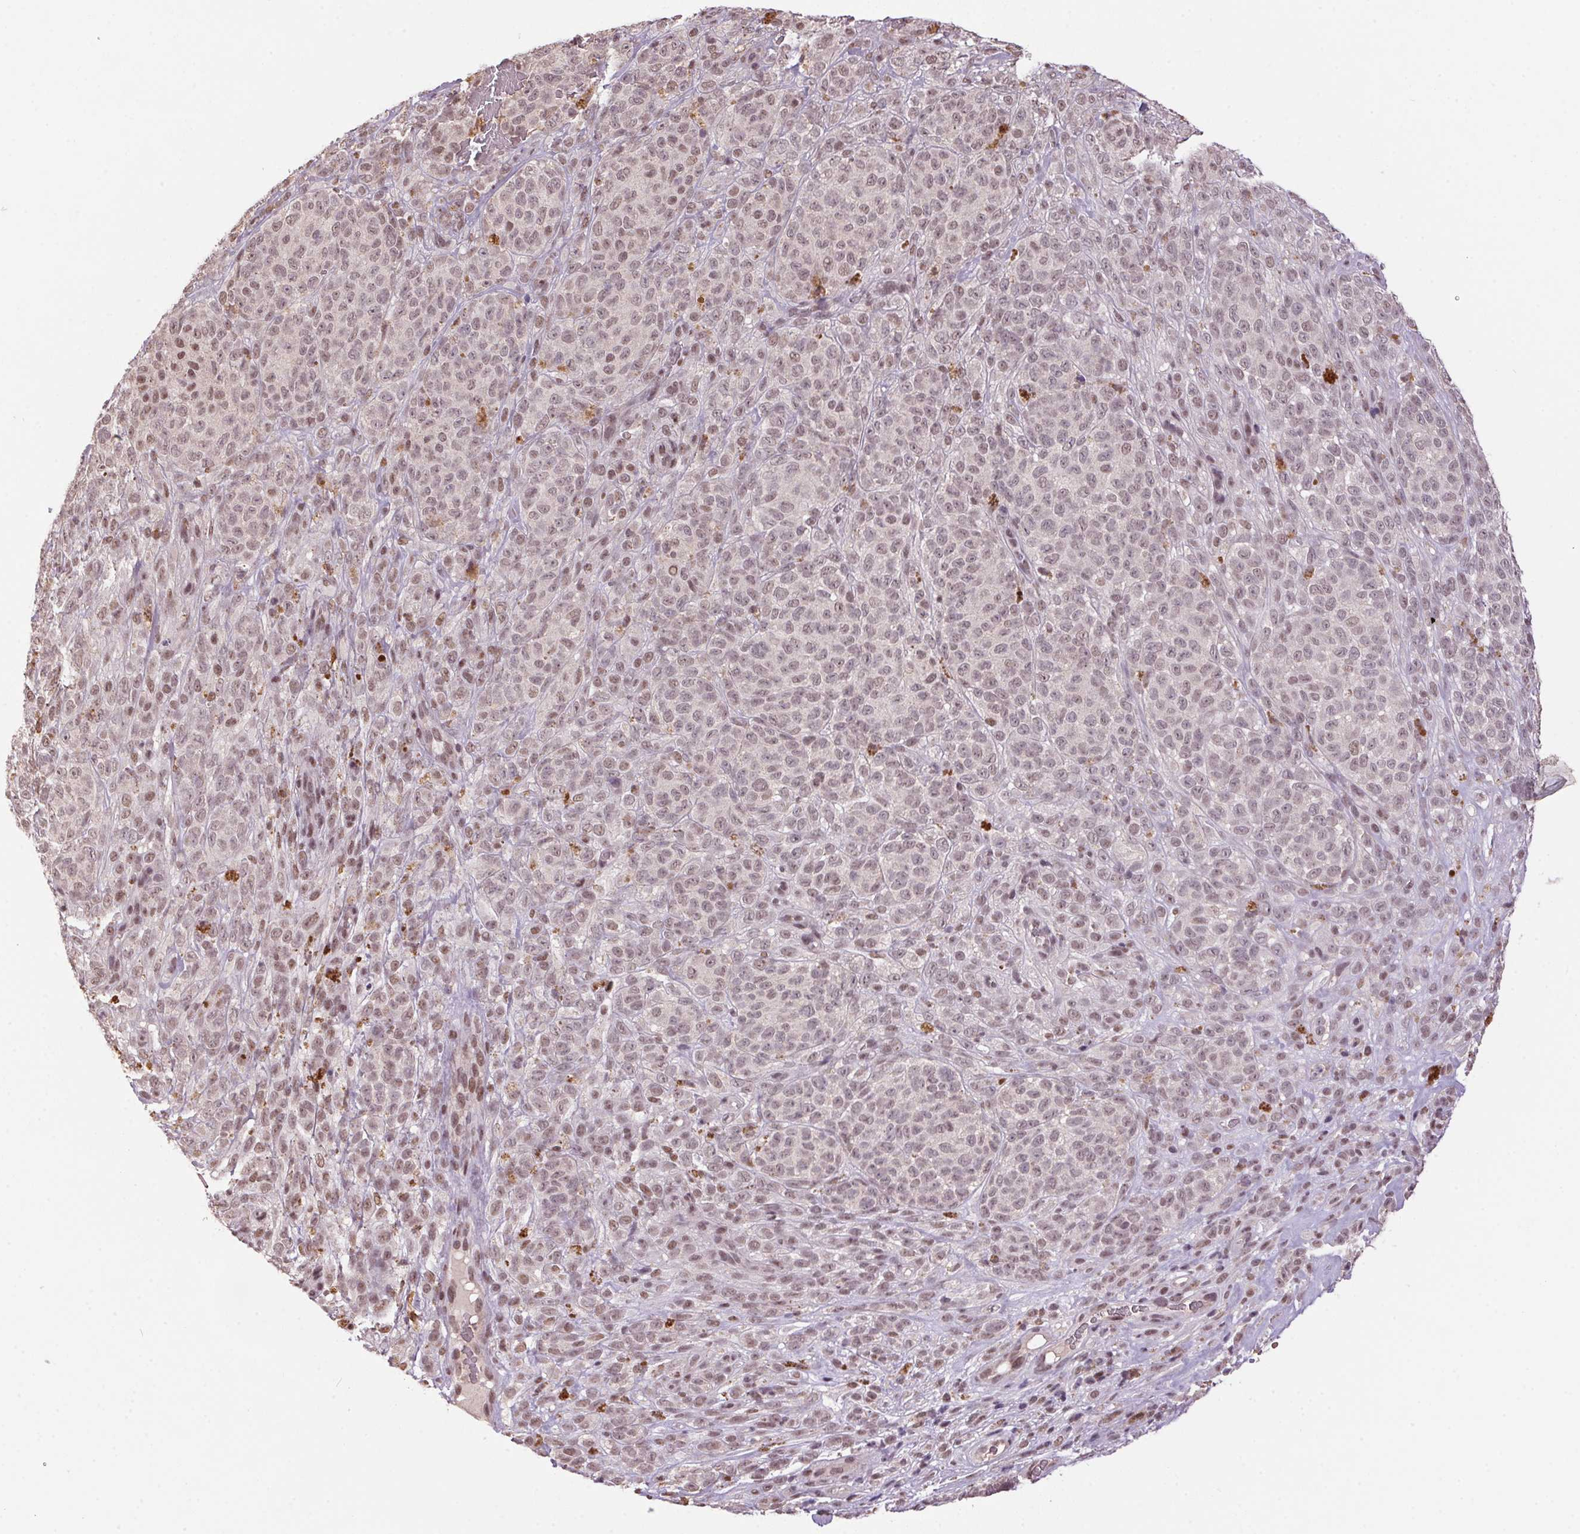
{"staining": {"intensity": "moderate", "quantity": "25%-75%", "location": "nuclear"}, "tissue": "melanoma", "cell_type": "Tumor cells", "image_type": "cancer", "snomed": [{"axis": "morphology", "description": "Malignant melanoma, NOS"}, {"axis": "topography", "description": "Skin"}], "caption": "Human melanoma stained for a protein (brown) shows moderate nuclear positive positivity in about 25%-75% of tumor cells.", "gene": "ZBTB4", "patient": {"sex": "female", "age": 86}}